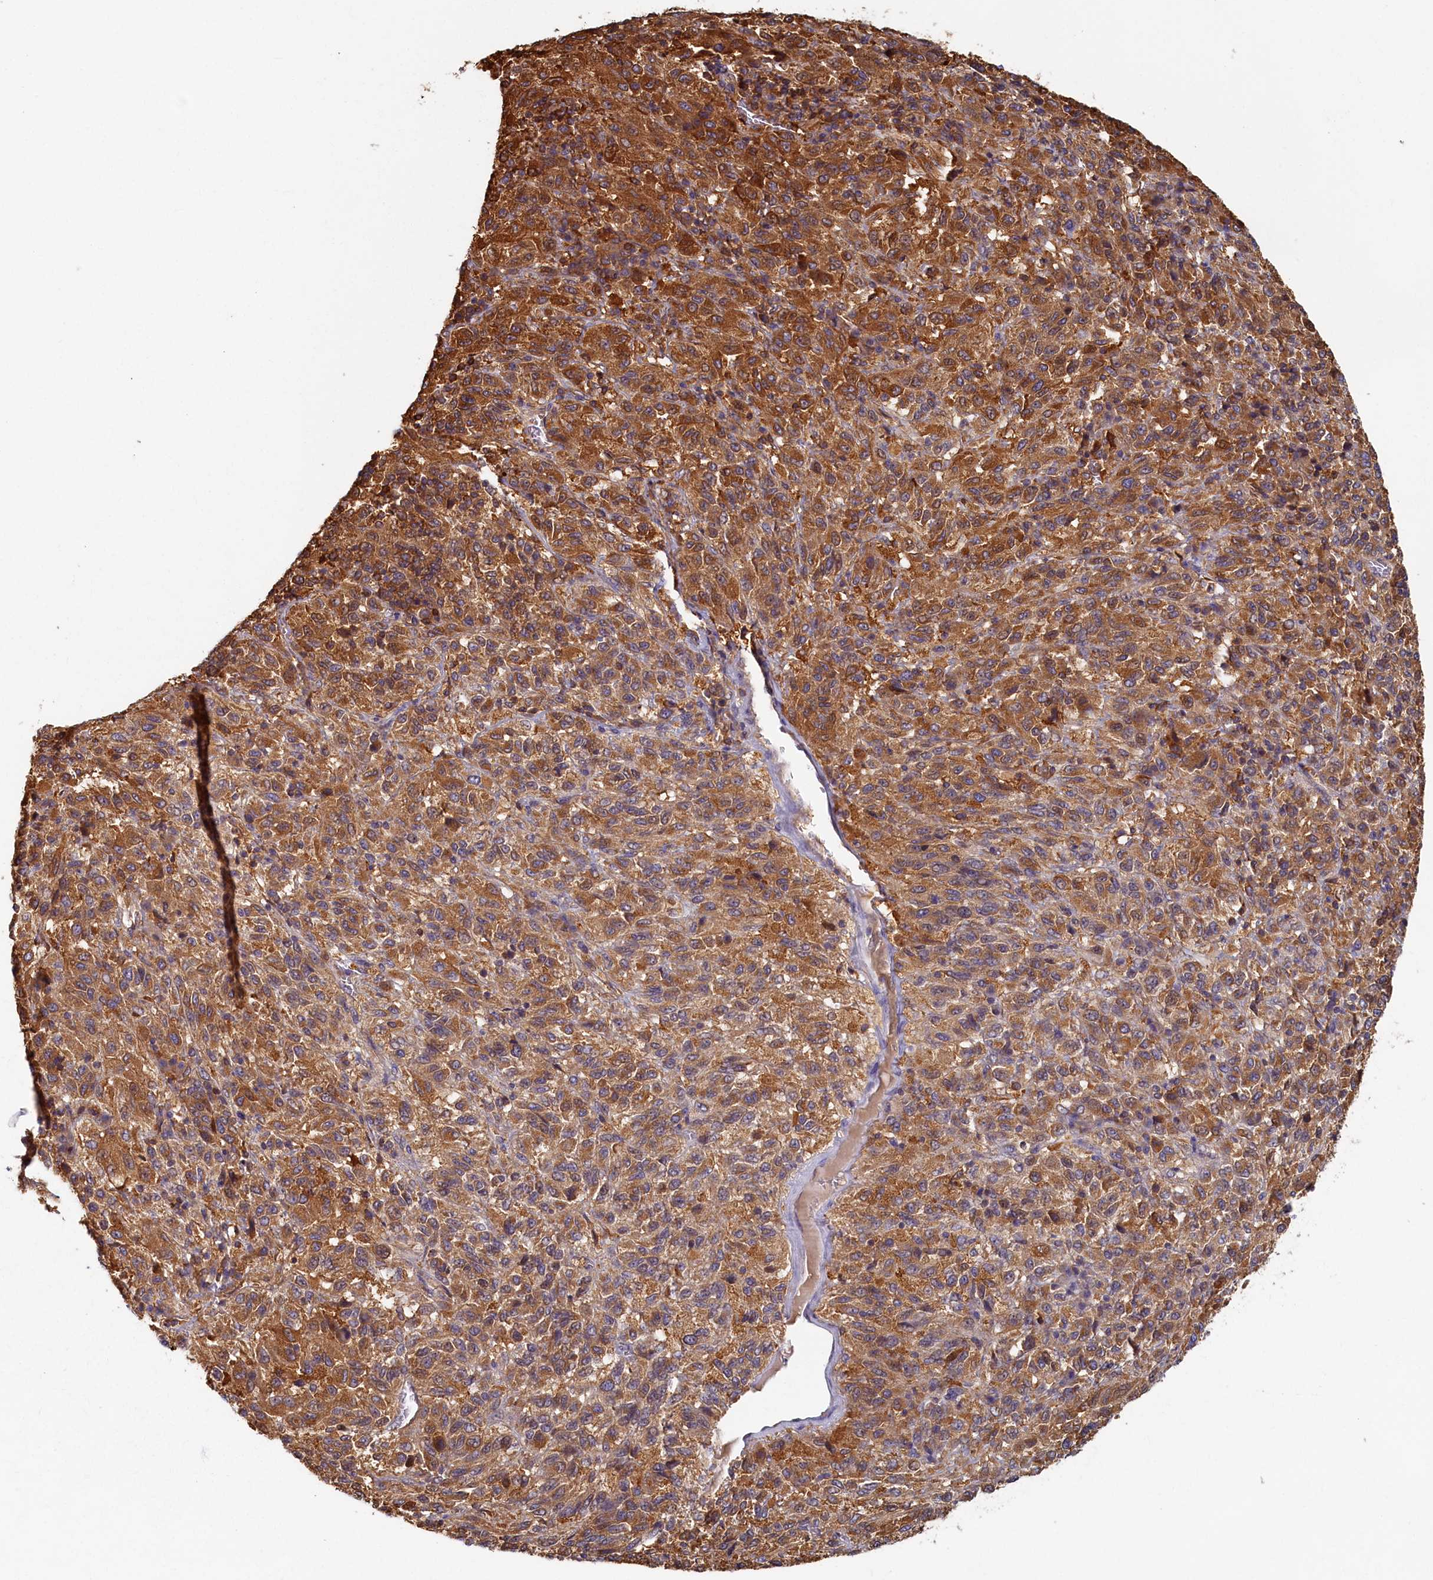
{"staining": {"intensity": "moderate", "quantity": ">75%", "location": "cytoplasmic/membranous"}, "tissue": "melanoma", "cell_type": "Tumor cells", "image_type": "cancer", "snomed": [{"axis": "morphology", "description": "Malignant melanoma, Metastatic site"}, {"axis": "topography", "description": "Lung"}], "caption": "Malignant melanoma (metastatic site) stained with immunohistochemistry displays moderate cytoplasmic/membranous staining in about >75% of tumor cells. (IHC, brightfield microscopy, high magnification).", "gene": "TIMM8B", "patient": {"sex": "male", "age": 64}}